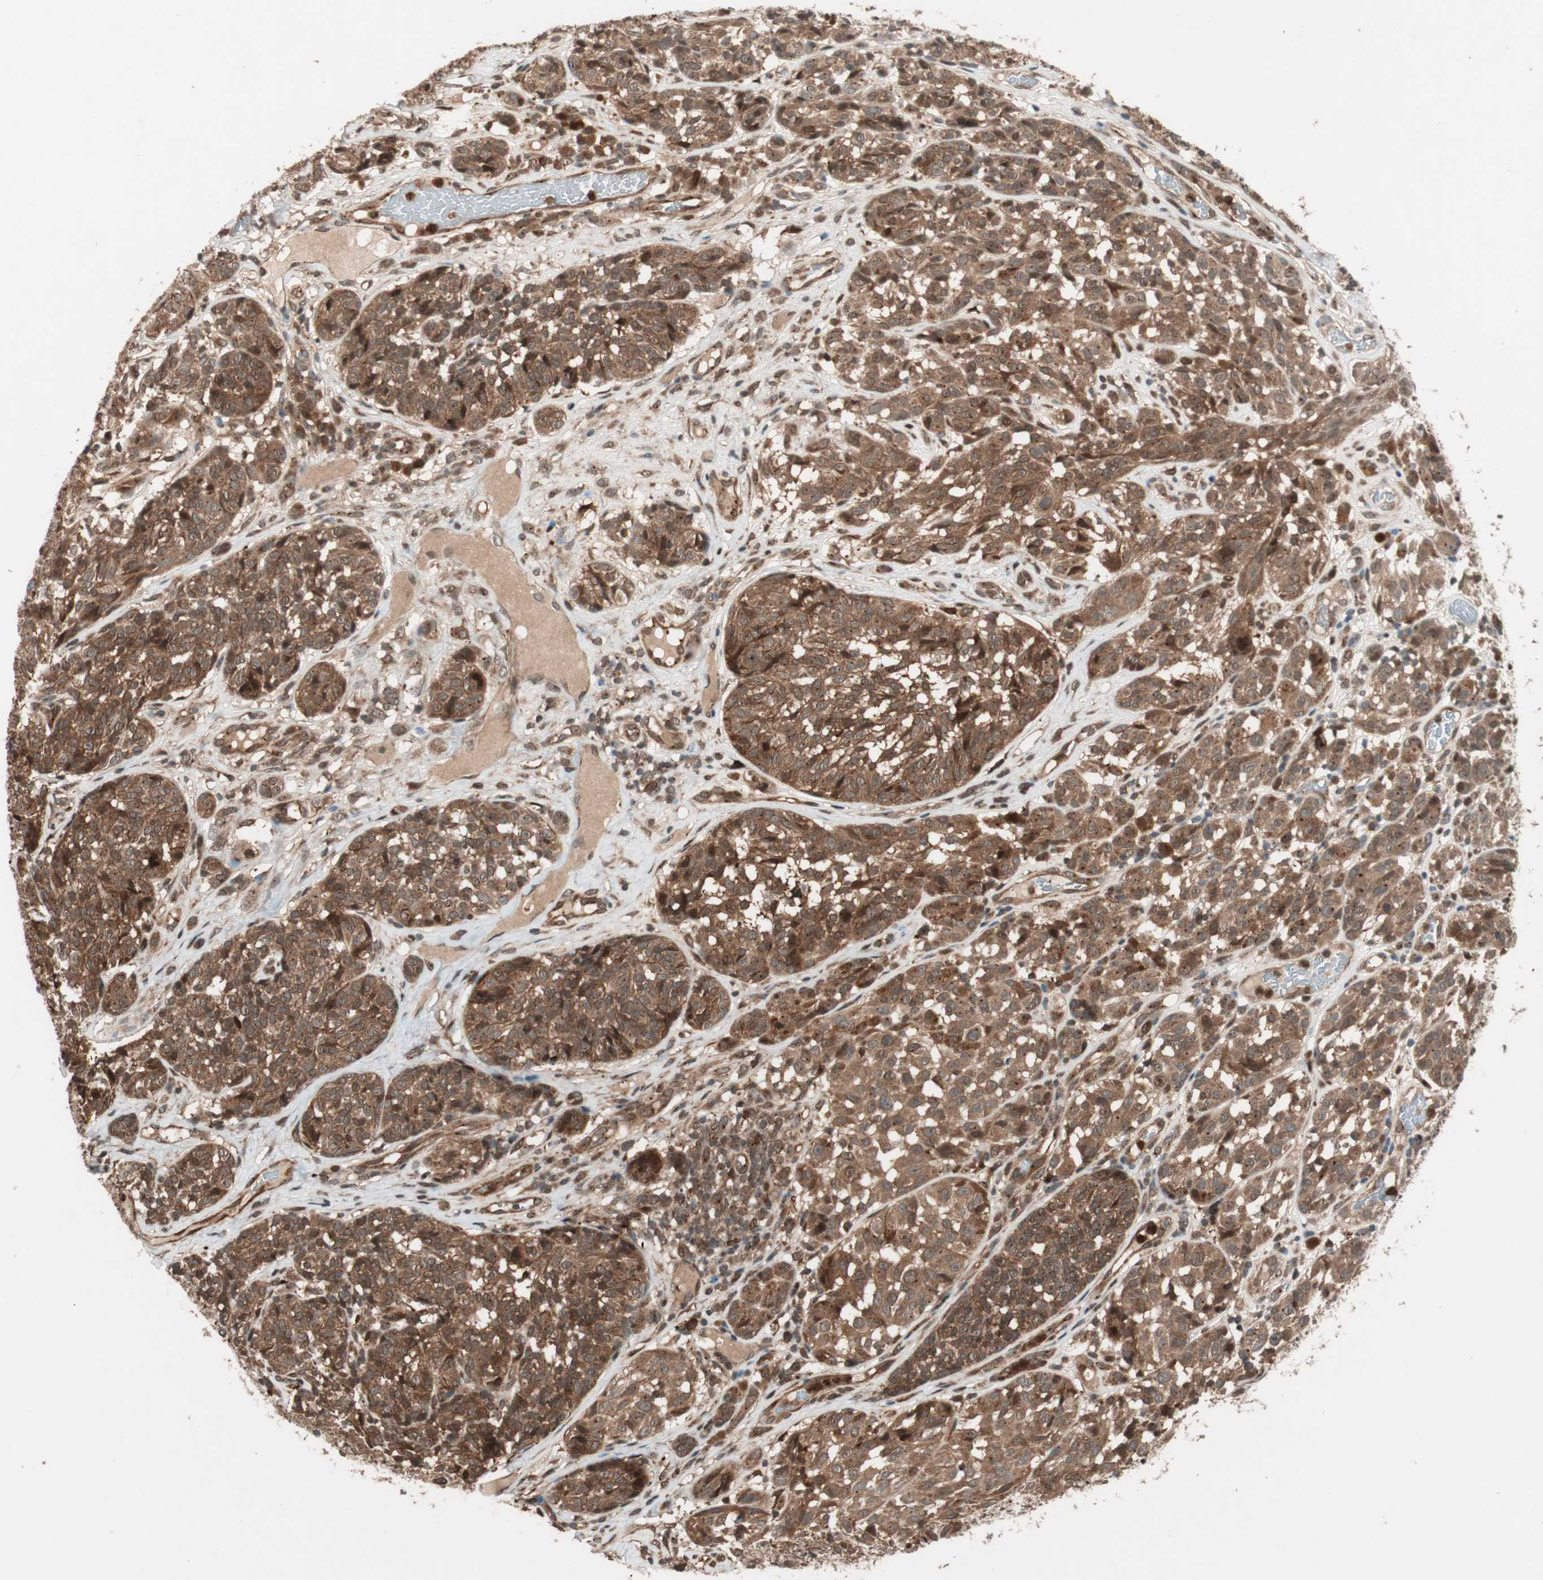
{"staining": {"intensity": "moderate", "quantity": ">75%", "location": "cytoplasmic/membranous"}, "tissue": "melanoma", "cell_type": "Tumor cells", "image_type": "cancer", "snomed": [{"axis": "morphology", "description": "Malignant melanoma, NOS"}, {"axis": "topography", "description": "Skin"}], "caption": "High-power microscopy captured an immunohistochemistry micrograph of melanoma, revealing moderate cytoplasmic/membranous positivity in approximately >75% of tumor cells. (DAB (3,3'-diaminobenzidine) IHC with brightfield microscopy, high magnification).", "gene": "PRKG2", "patient": {"sex": "female", "age": 46}}